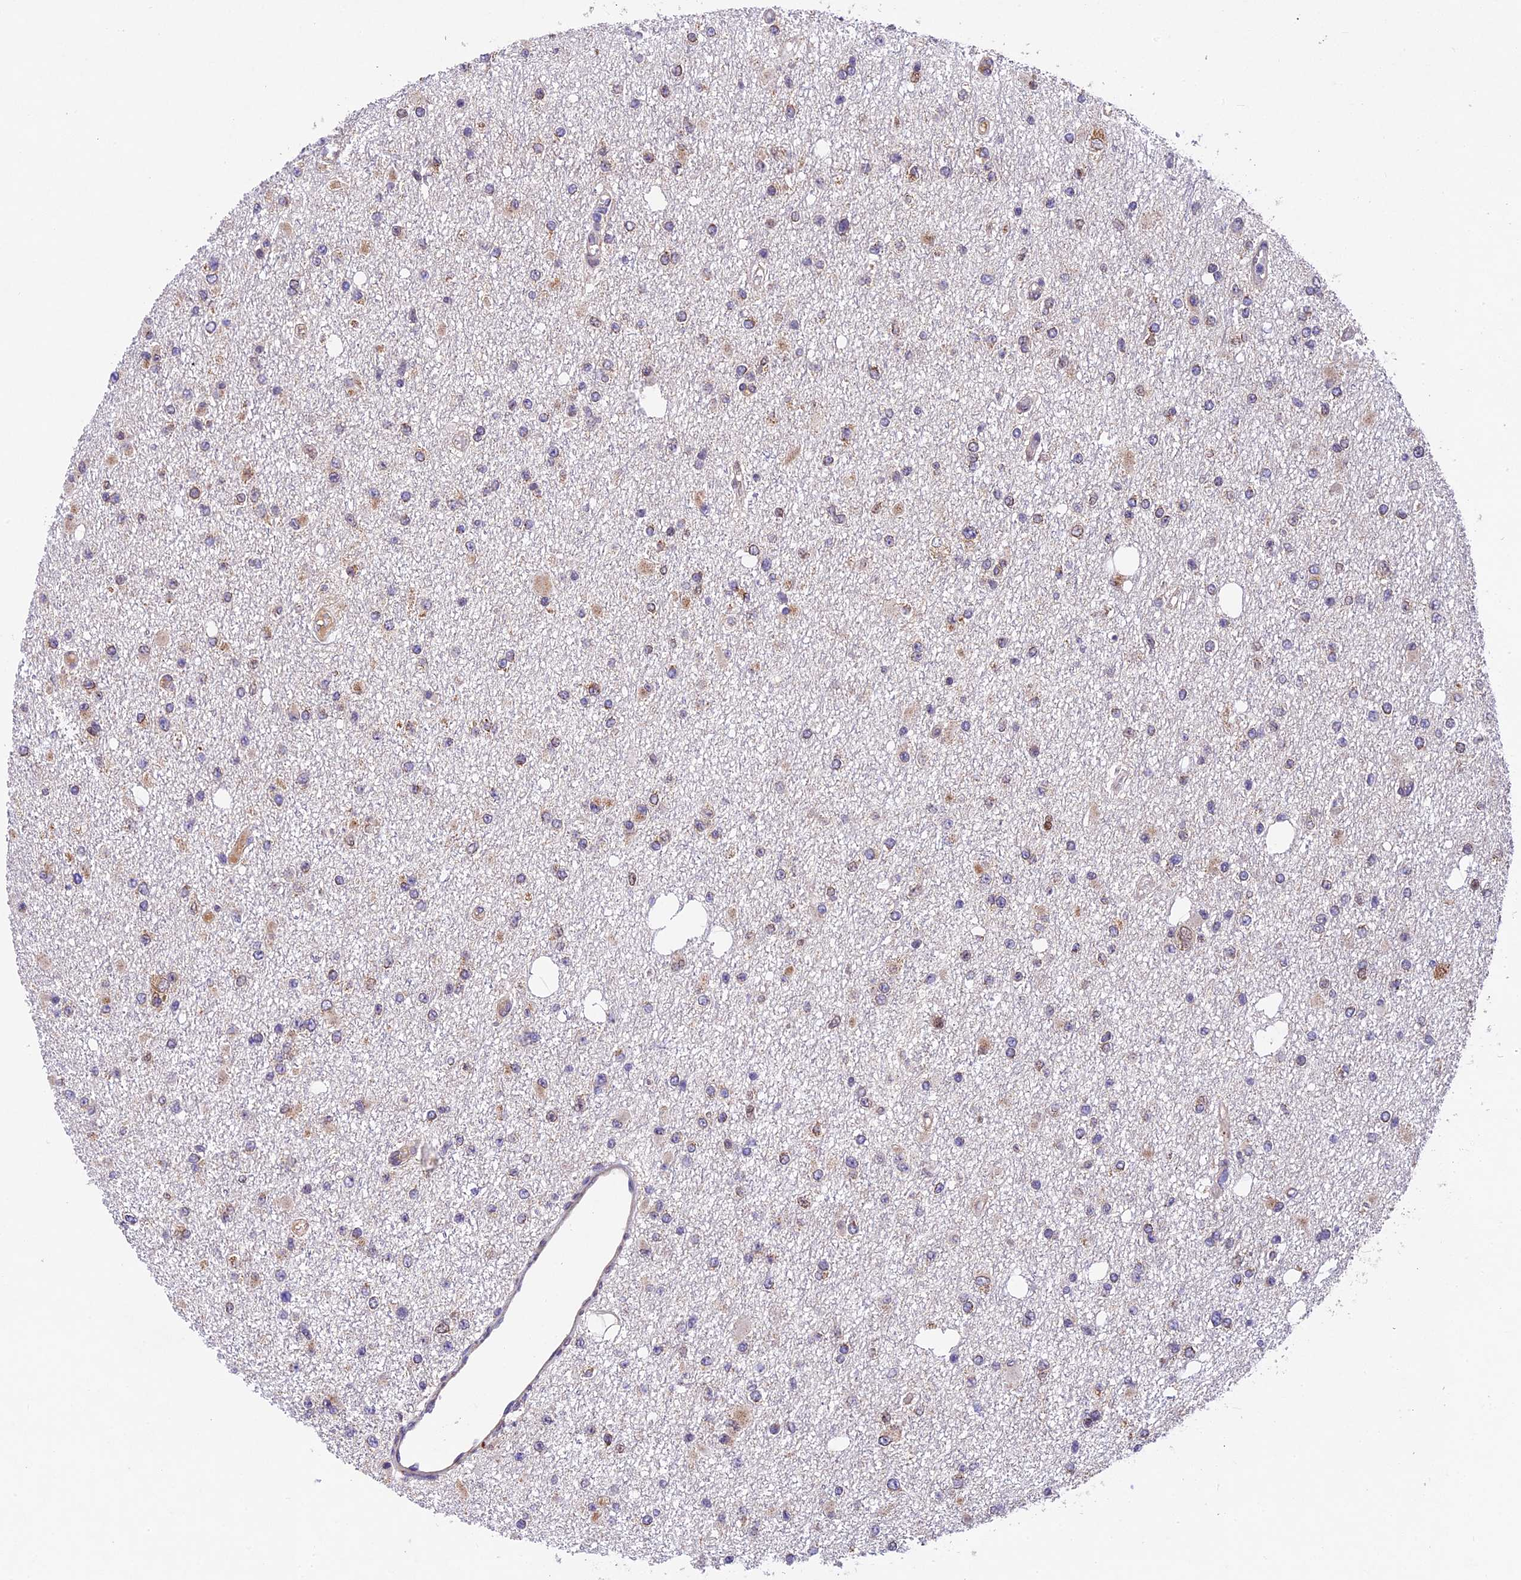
{"staining": {"intensity": "weak", "quantity": "<25%", "location": "cytoplasmic/membranous"}, "tissue": "glioma", "cell_type": "Tumor cells", "image_type": "cancer", "snomed": [{"axis": "morphology", "description": "Glioma, malignant, Low grade"}, {"axis": "topography", "description": "Brain"}], "caption": "Immunohistochemistry (IHC) histopathology image of glioma stained for a protein (brown), which shows no positivity in tumor cells. (IHC, brightfield microscopy, high magnification).", "gene": "CCSER1", "patient": {"sex": "female", "age": 22}}